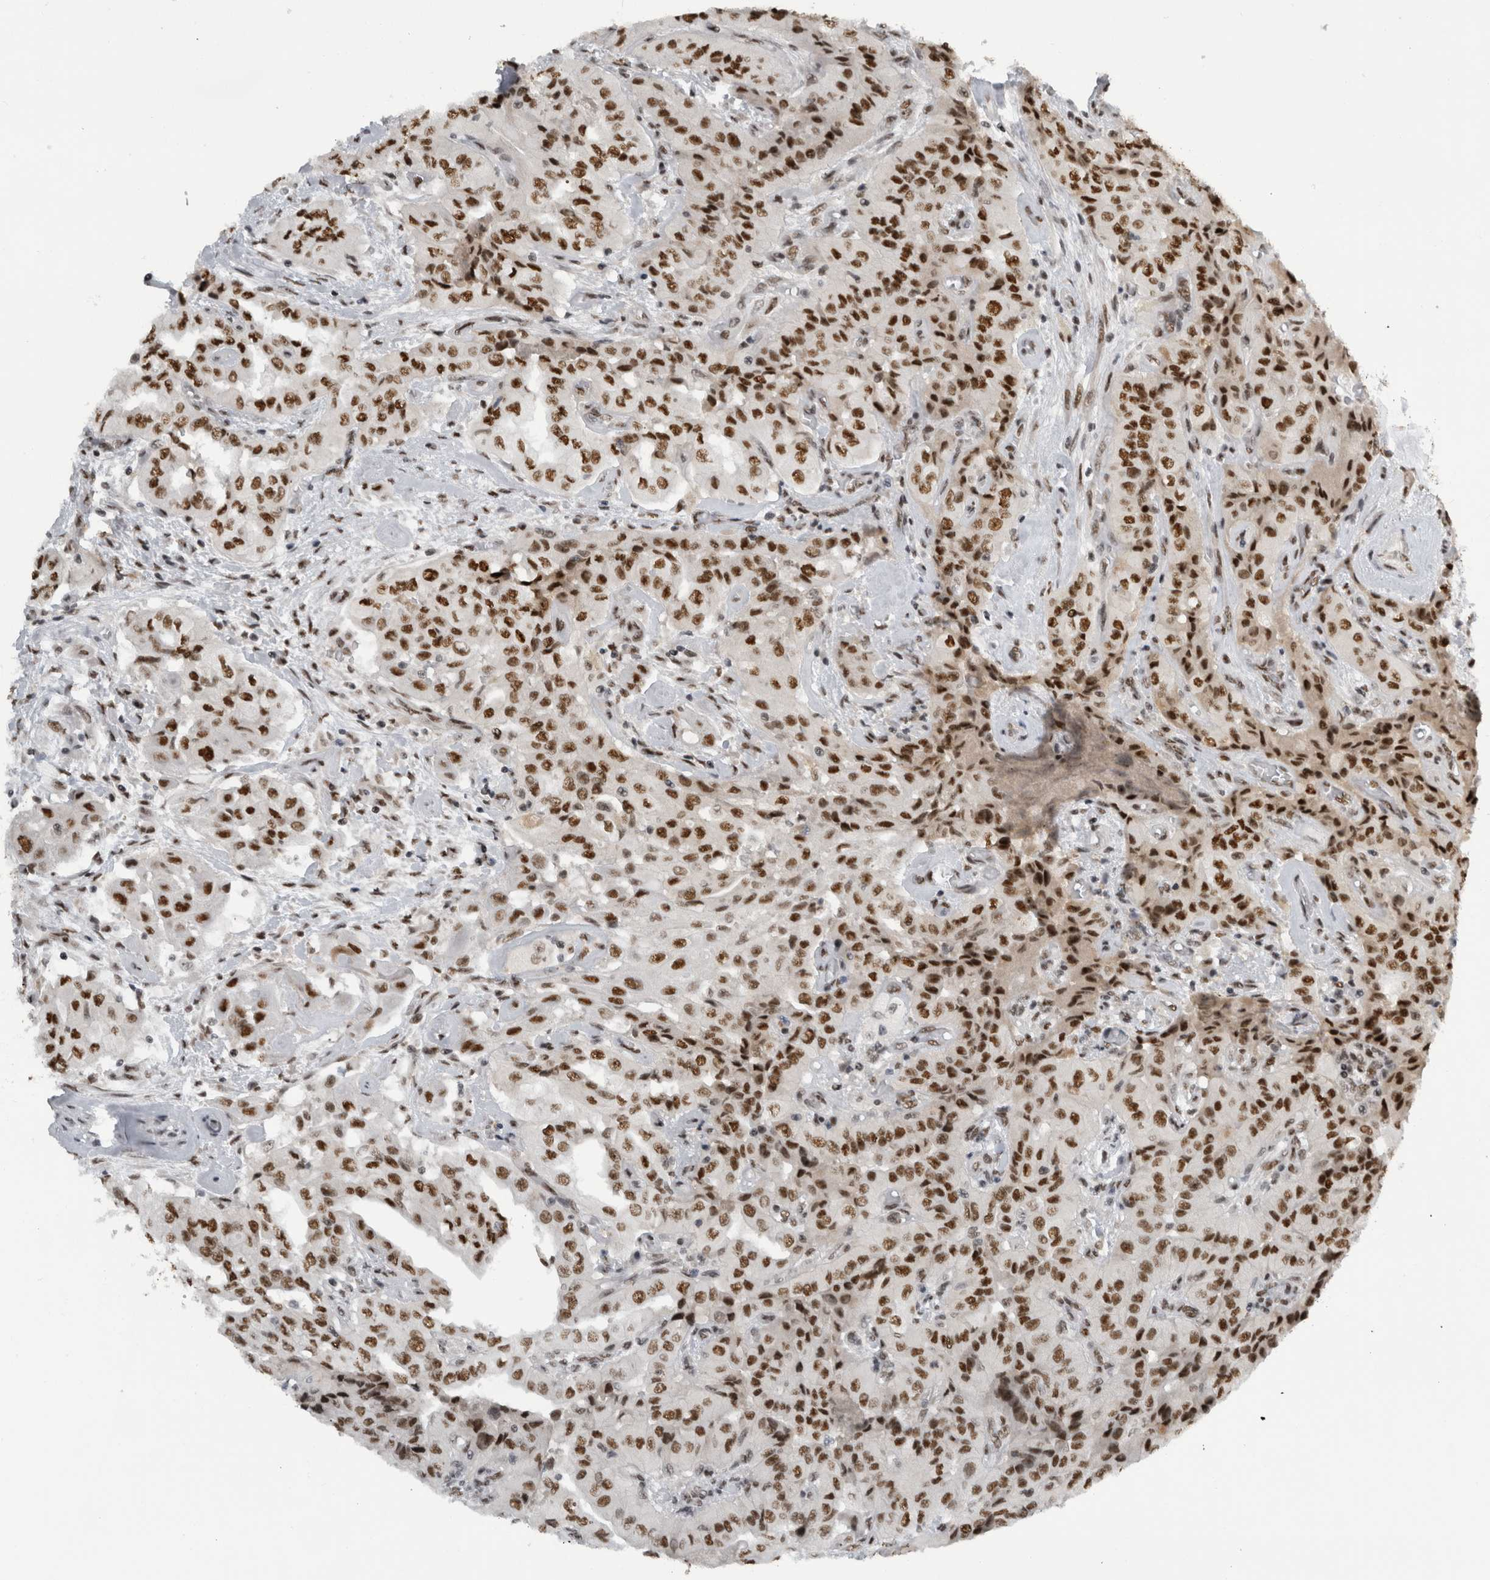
{"staining": {"intensity": "strong", "quantity": ">75%", "location": "nuclear"}, "tissue": "thyroid cancer", "cell_type": "Tumor cells", "image_type": "cancer", "snomed": [{"axis": "morphology", "description": "Papillary adenocarcinoma, NOS"}, {"axis": "topography", "description": "Thyroid gland"}], "caption": "The histopathology image shows immunohistochemical staining of papillary adenocarcinoma (thyroid). There is strong nuclear staining is identified in approximately >75% of tumor cells. The staining was performed using DAB to visualize the protein expression in brown, while the nuclei were stained in blue with hematoxylin (Magnification: 20x).", "gene": "ZSCAN2", "patient": {"sex": "female", "age": 59}}